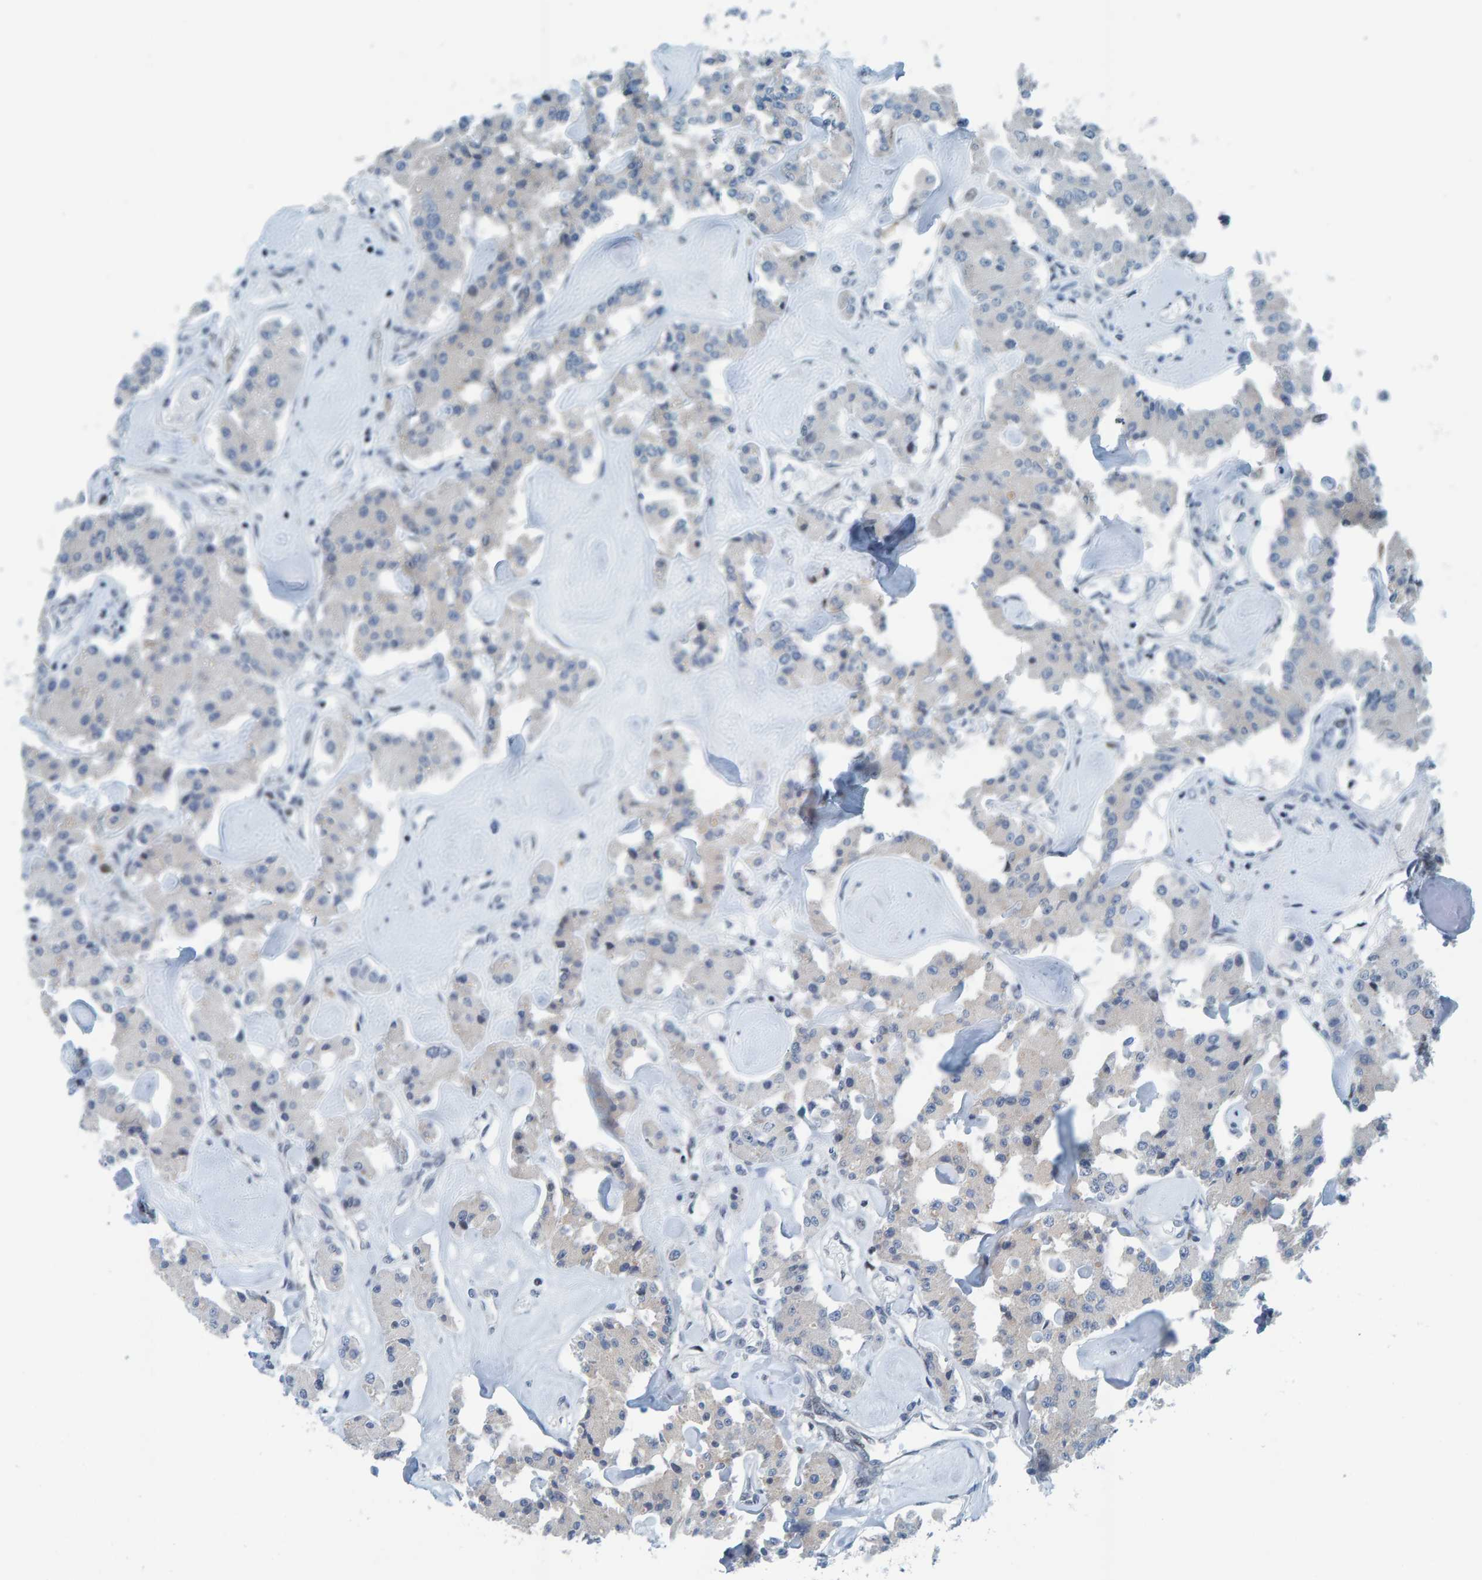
{"staining": {"intensity": "negative", "quantity": "none", "location": "none"}, "tissue": "carcinoid", "cell_type": "Tumor cells", "image_type": "cancer", "snomed": [{"axis": "morphology", "description": "Carcinoid, malignant, NOS"}, {"axis": "topography", "description": "Pancreas"}], "caption": "Immunohistochemistry (IHC) image of neoplastic tissue: human carcinoid stained with DAB (3,3'-diaminobenzidine) shows no significant protein positivity in tumor cells.", "gene": "CNP", "patient": {"sex": "male", "age": 41}}